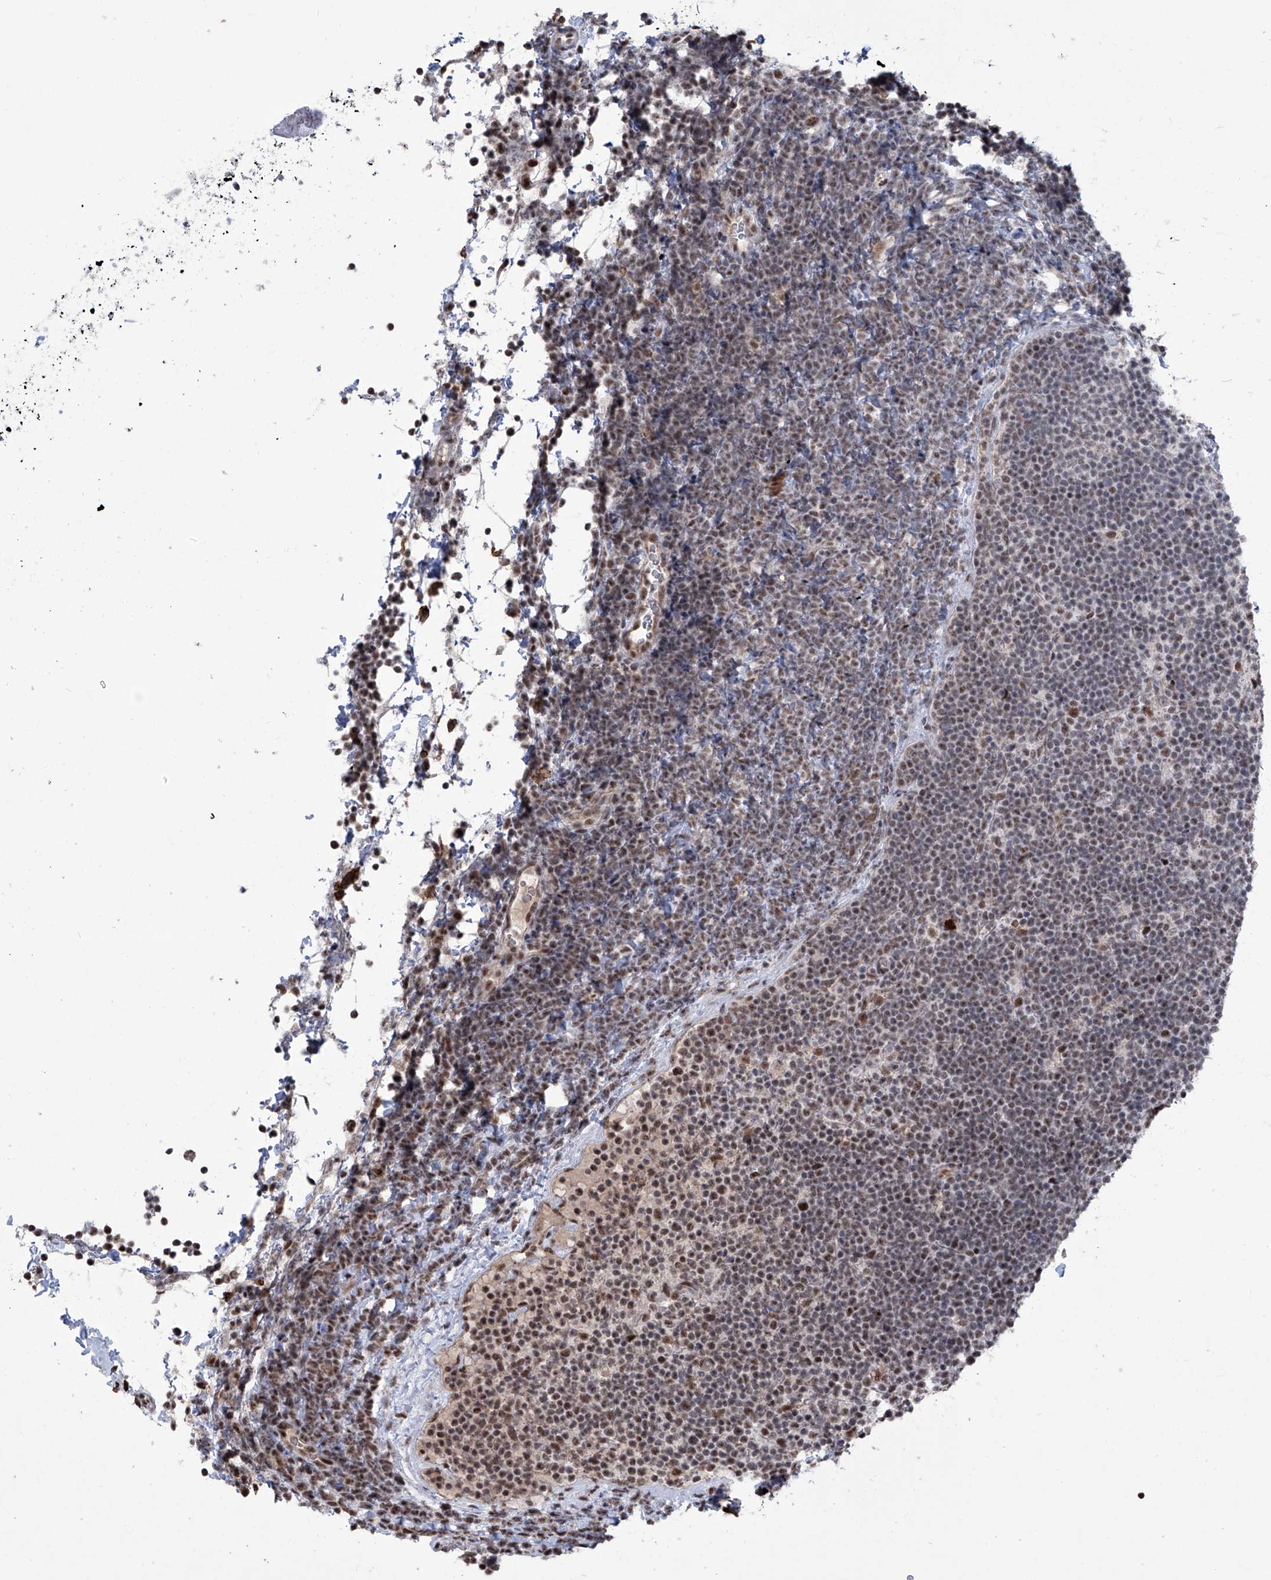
{"staining": {"intensity": "moderate", "quantity": "25%-75%", "location": "nuclear"}, "tissue": "lymphoma", "cell_type": "Tumor cells", "image_type": "cancer", "snomed": [{"axis": "morphology", "description": "Malignant lymphoma, non-Hodgkin's type, High grade"}, {"axis": "topography", "description": "Lymph node"}], "caption": "Malignant lymphoma, non-Hodgkin's type (high-grade) stained with a brown dye demonstrates moderate nuclear positive expression in approximately 25%-75% of tumor cells.", "gene": "FBXL4", "patient": {"sex": "male", "age": 13}}